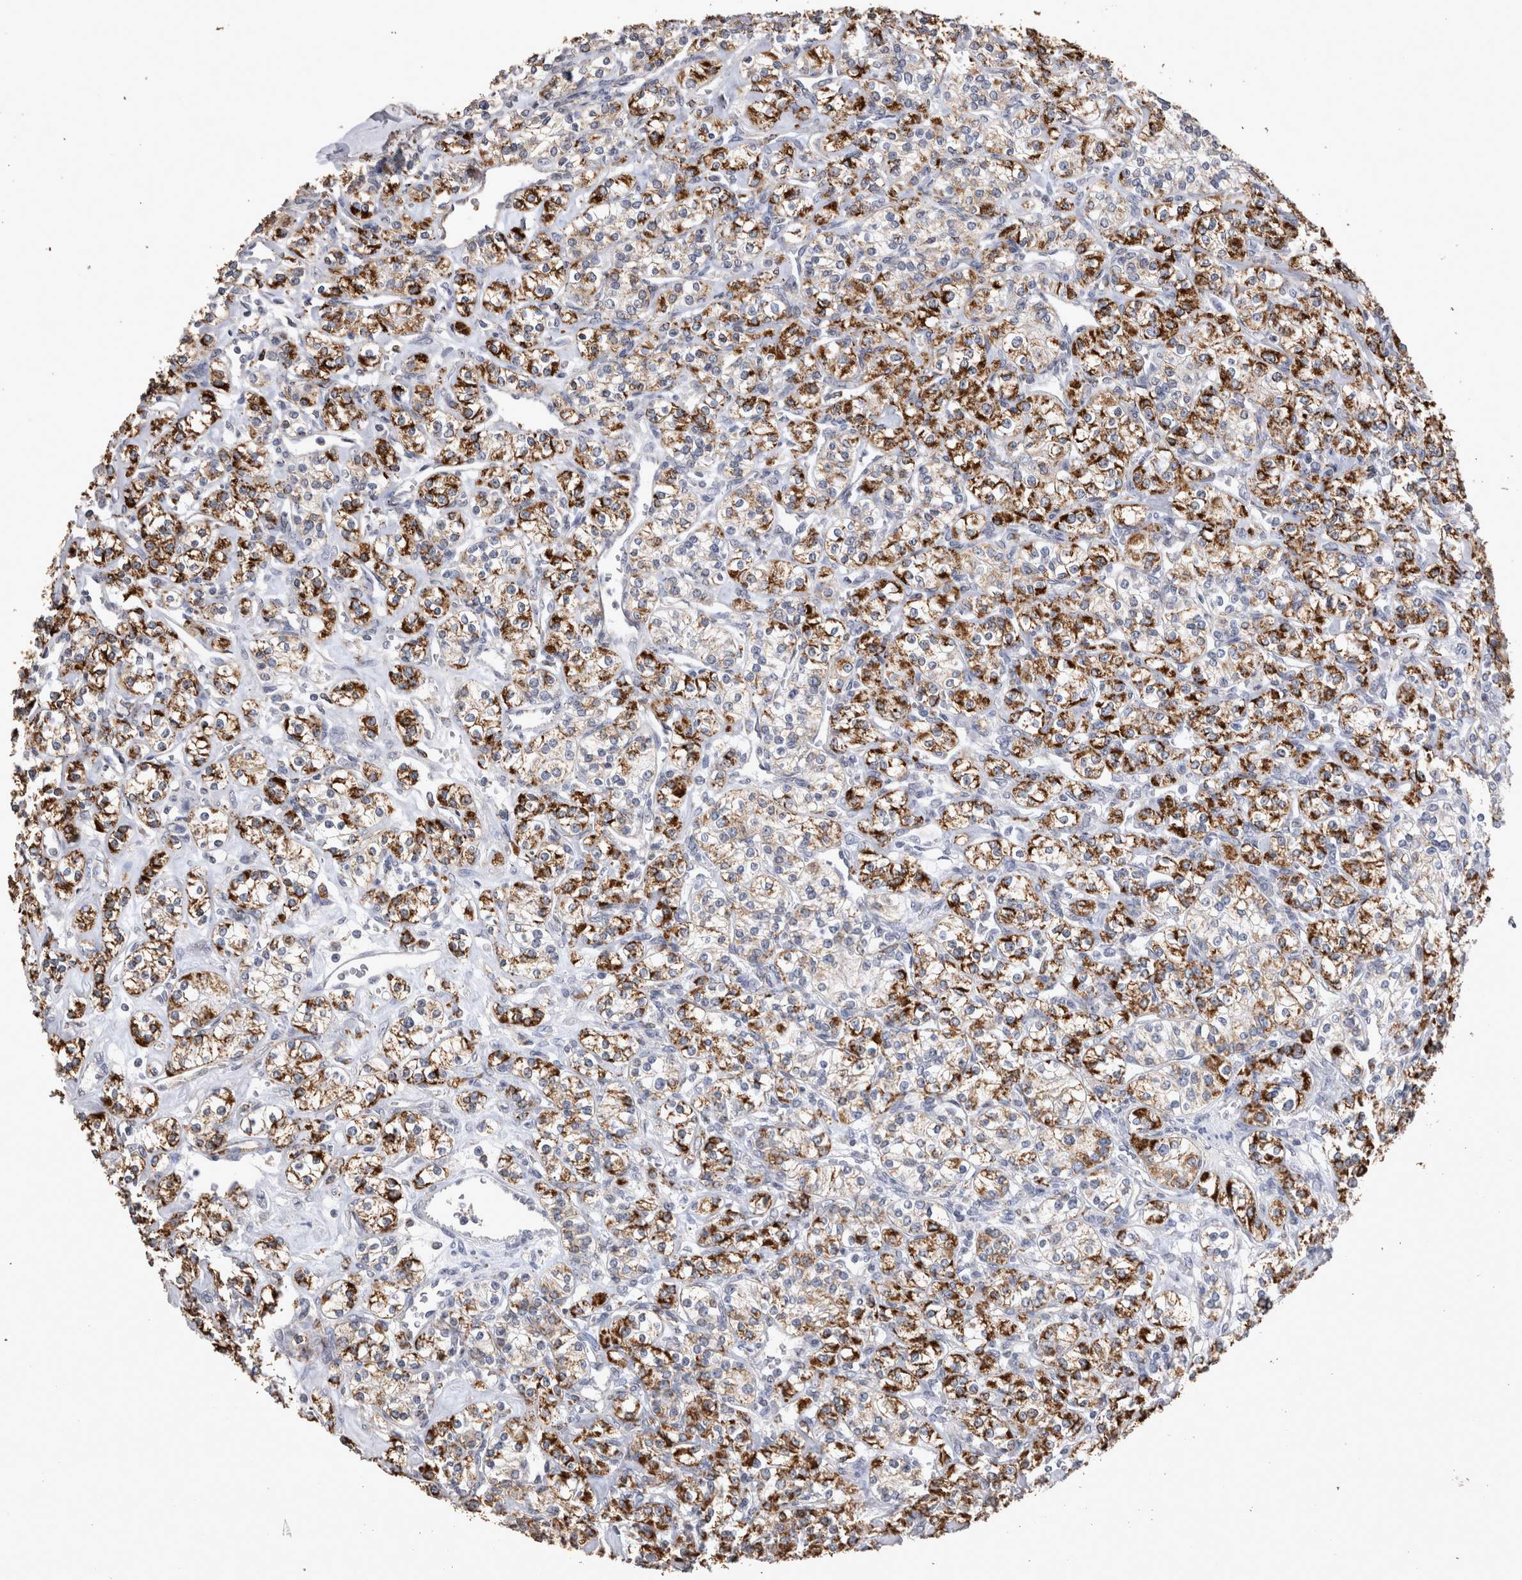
{"staining": {"intensity": "strong", "quantity": ">75%", "location": "cytoplasmic/membranous"}, "tissue": "renal cancer", "cell_type": "Tumor cells", "image_type": "cancer", "snomed": [{"axis": "morphology", "description": "Adenocarcinoma, NOS"}, {"axis": "topography", "description": "Kidney"}], "caption": "Approximately >75% of tumor cells in renal cancer display strong cytoplasmic/membranous protein expression as visualized by brown immunohistochemical staining.", "gene": "DKK3", "patient": {"sex": "male", "age": 77}}